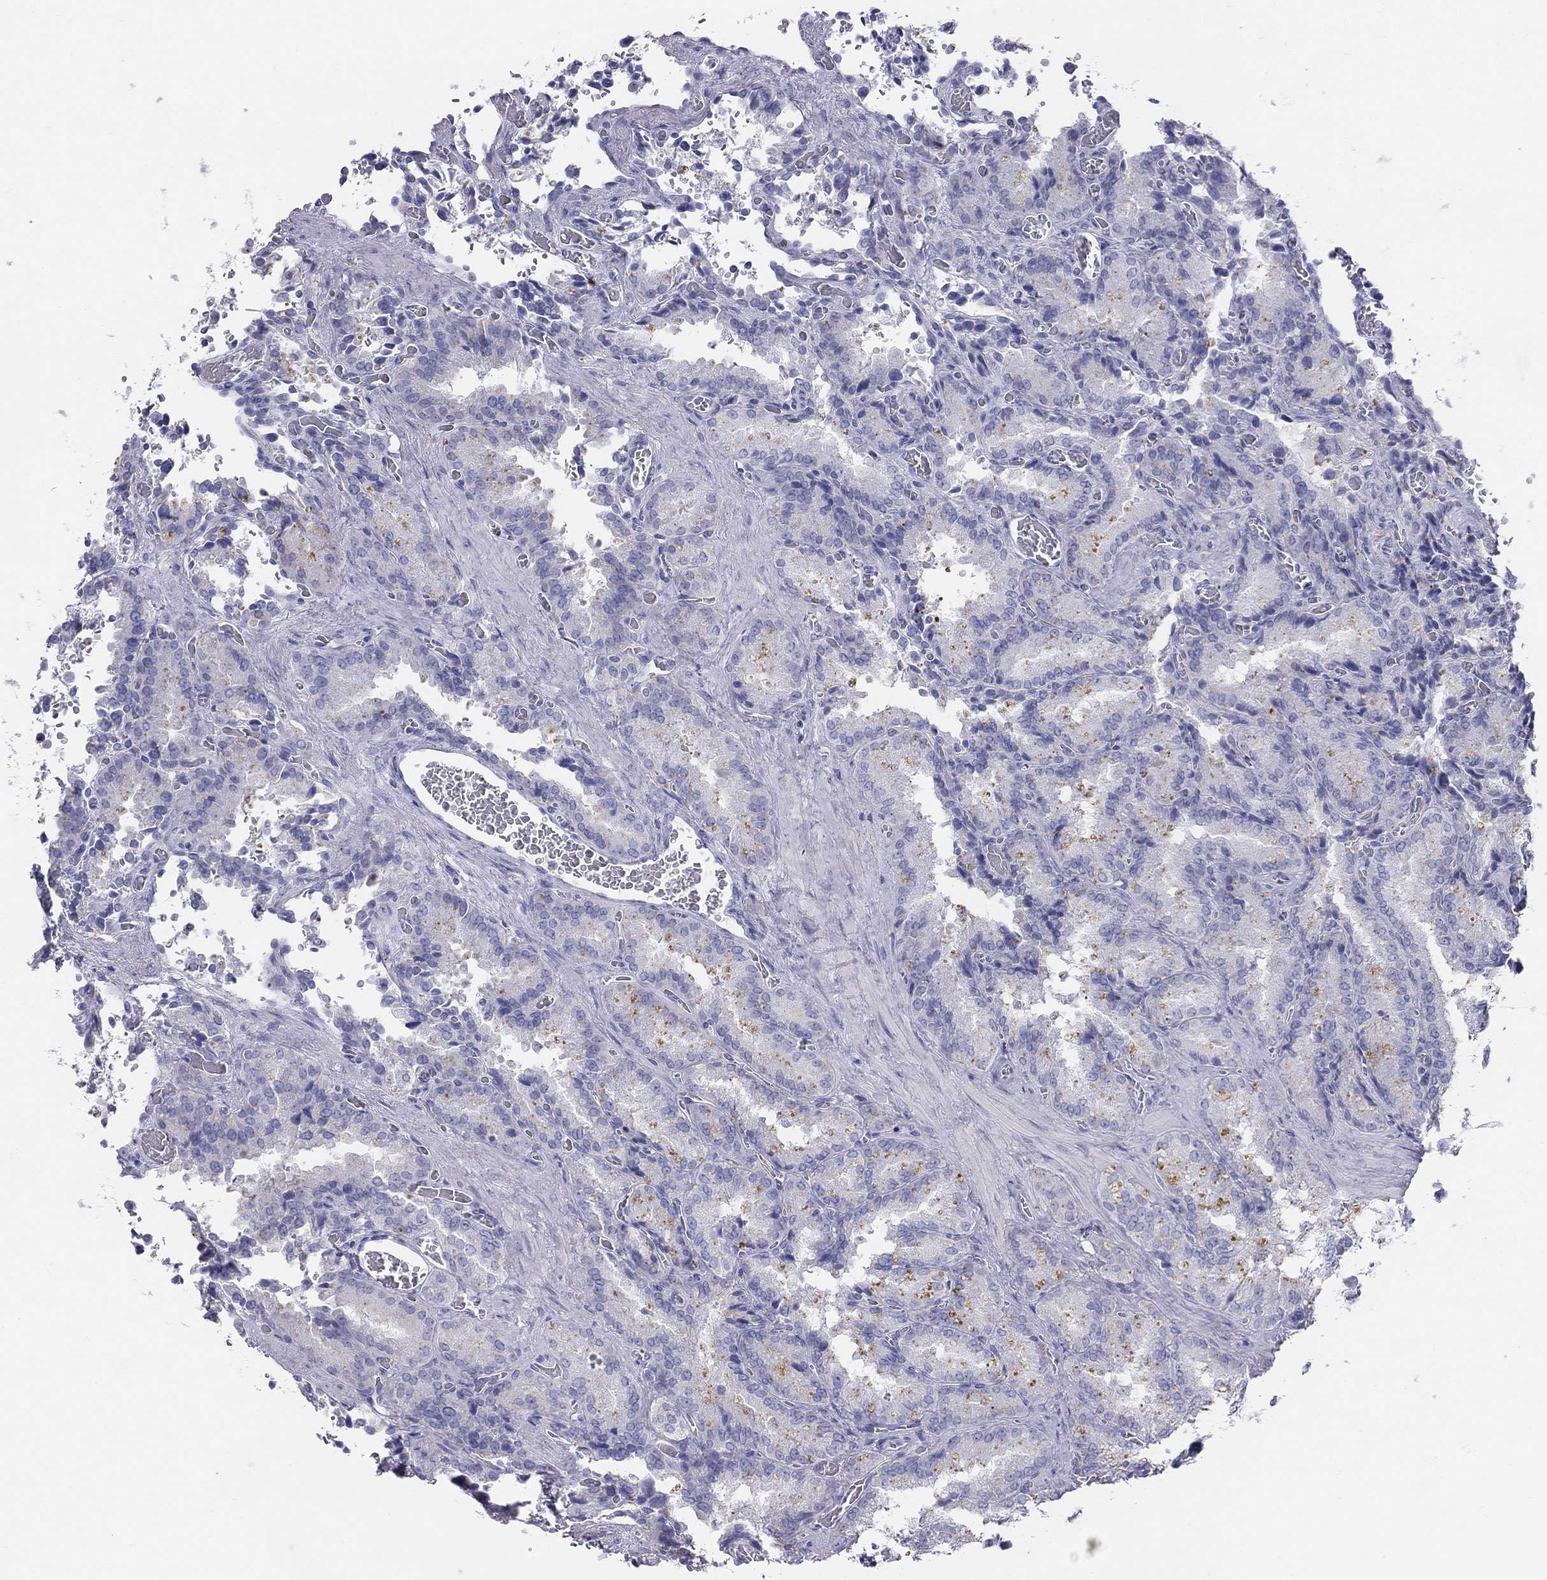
{"staining": {"intensity": "moderate", "quantity": "<25%", "location": "cytoplasmic/membranous"}, "tissue": "seminal vesicle", "cell_type": "Glandular cells", "image_type": "normal", "snomed": [{"axis": "morphology", "description": "Normal tissue, NOS"}, {"axis": "topography", "description": "Seminal veicle"}], "caption": "Immunohistochemical staining of normal seminal vesicle reveals low levels of moderate cytoplasmic/membranous staining in about <25% of glandular cells.", "gene": "ALOXE3", "patient": {"sex": "male", "age": 37}}